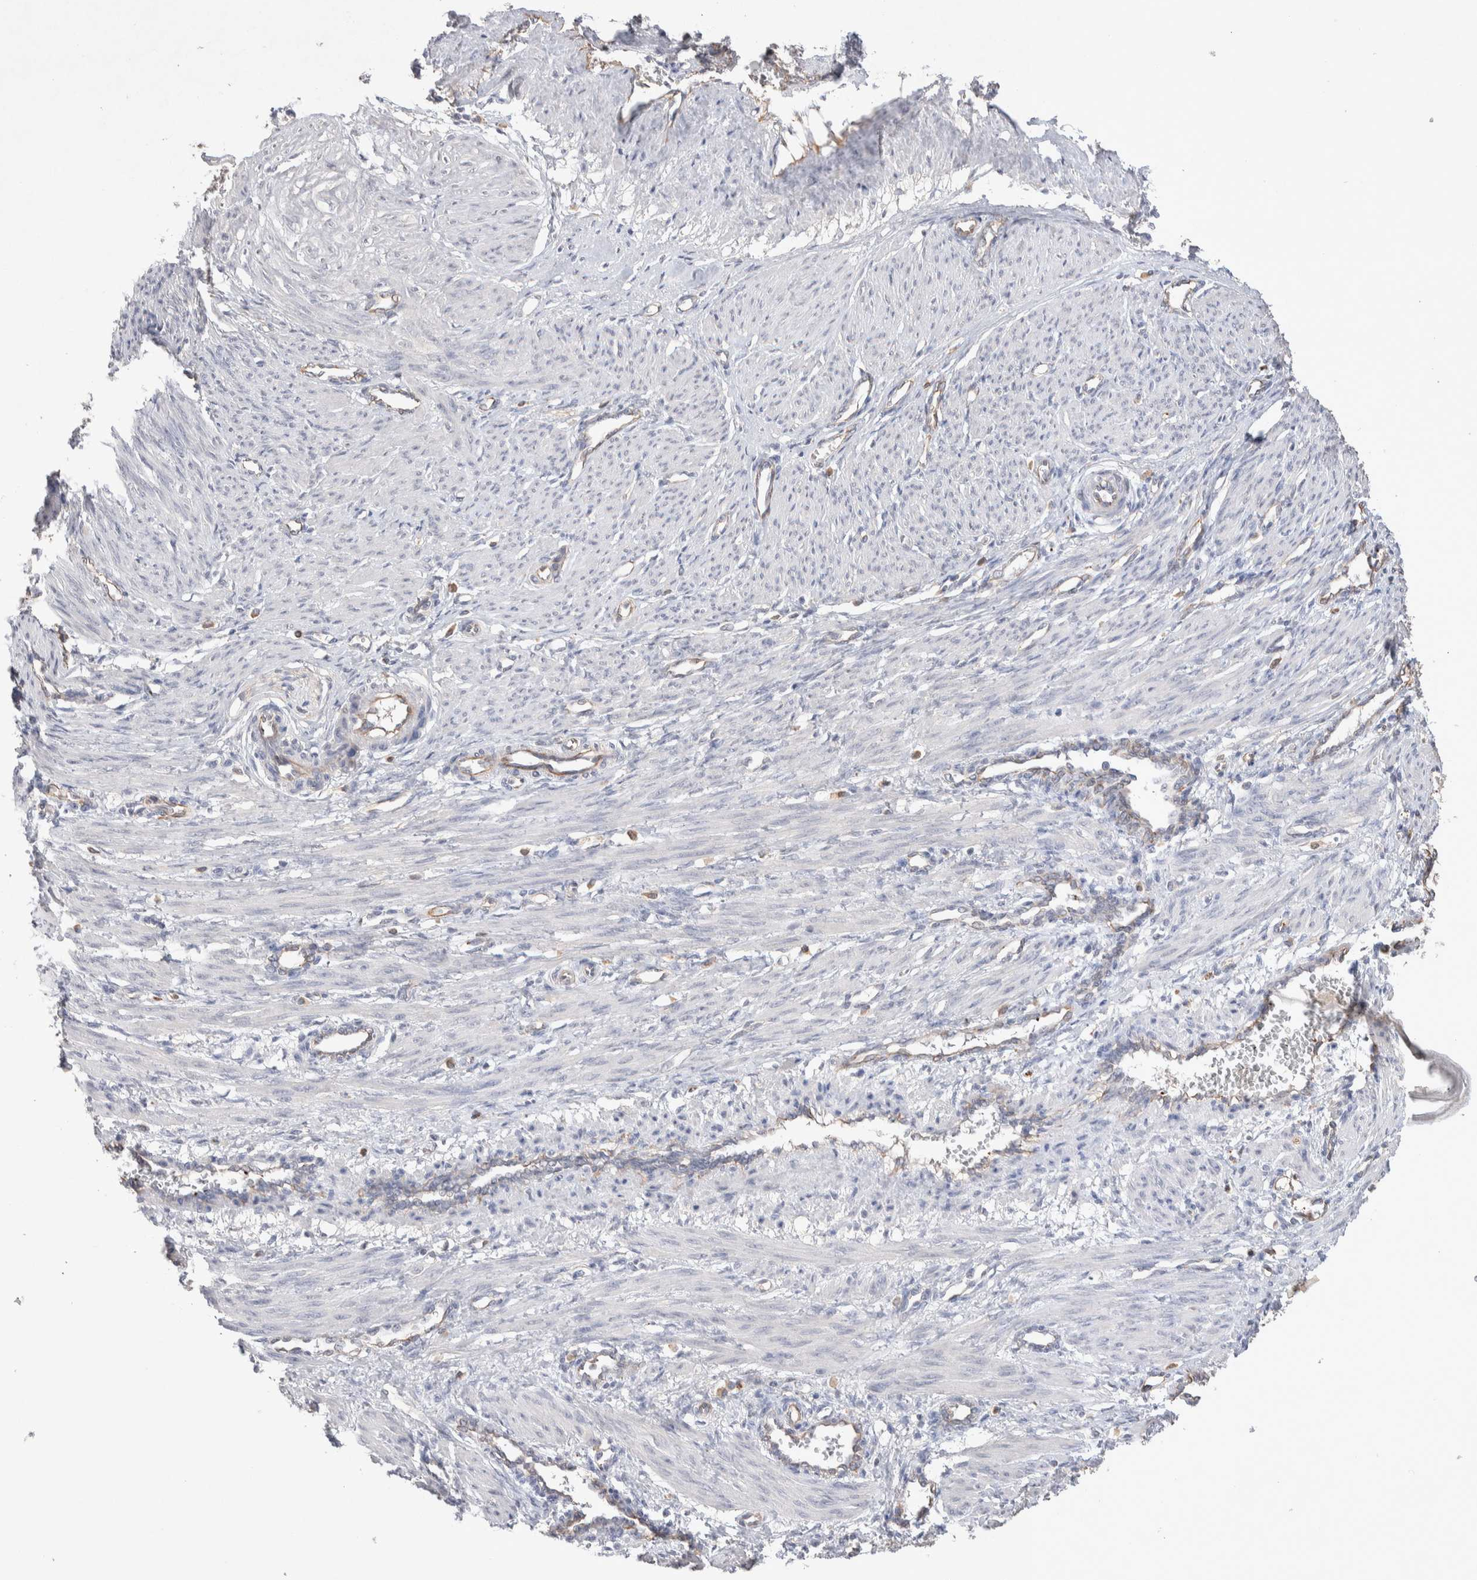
{"staining": {"intensity": "negative", "quantity": "none", "location": "none"}, "tissue": "smooth muscle", "cell_type": "Smooth muscle cells", "image_type": "normal", "snomed": [{"axis": "morphology", "description": "Normal tissue, NOS"}, {"axis": "topography", "description": "Endometrium"}], "caption": "An immunohistochemistry histopathology image of unremarkable smooth muscle is shown. There is no staining in smooth muscle cells of smooth muscle.", "gene": "FFAR2", "patient": {"sex": "female", "age": 33}}